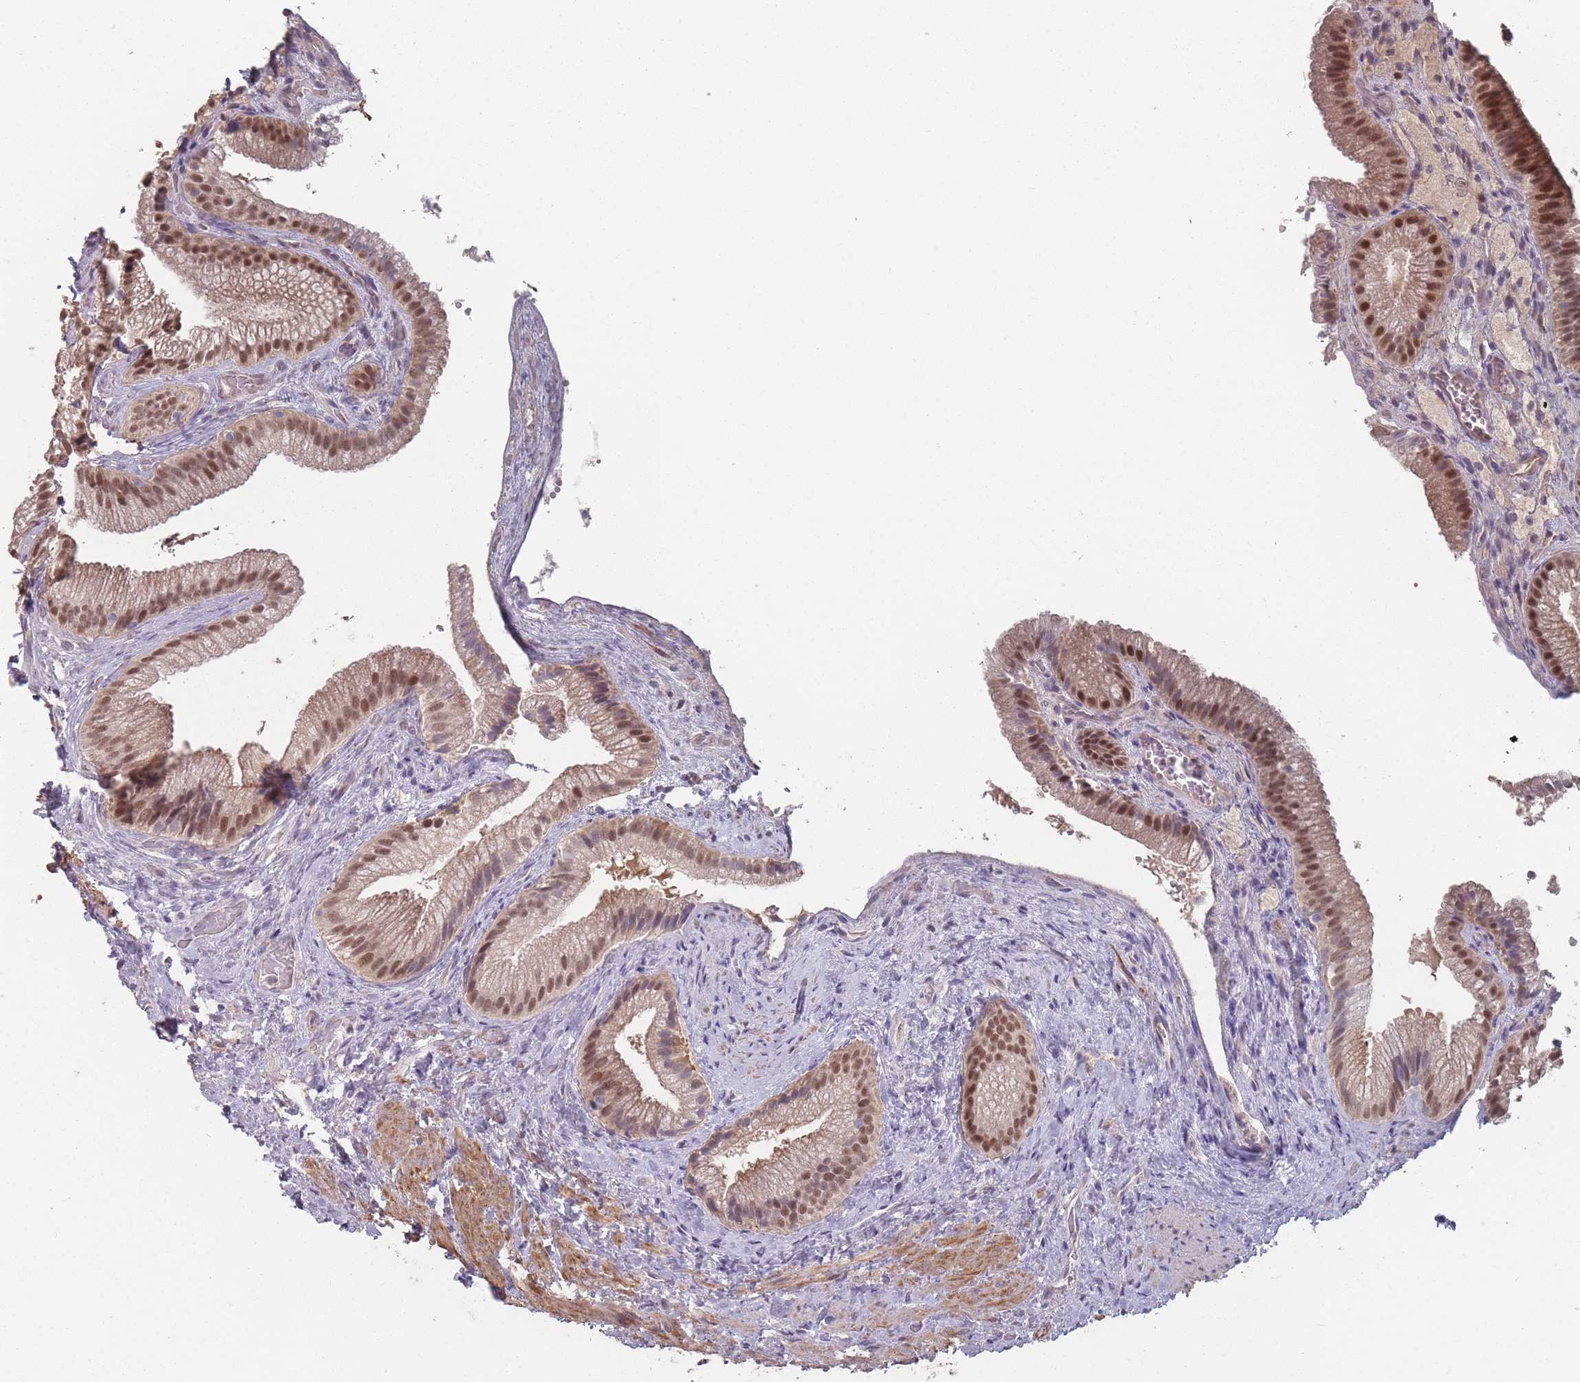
{"staining": {"intensity": "moderate", "quantity": ">75%", "location": "cytoplasmic/membranous,nuclear"}, "tissue": "gallbladder", "cell_type": "Glandular cells", "image_type": "normal", "snomed": [{"axis": "morphology", "description": "Normal tissue, NOS"}, {"axis": "morphology", "description": "Inflammation, NOS"}, {"axis": "topography", "description": "Gallbladder"}], "caption": "Protein staining by IHC shows moderate cytoplasmic/membranous,nuclear expression in about >75% of glandular cells in benign gallbladder. The staining is performed using DAB (3,3'-diaminobenzidine) brown chromogen to label protein expression. The nuclei are counter-stained blue using hematoxylin.", "gene": "ERCC6L", "patient": {"sex": "male", "age": 51}}